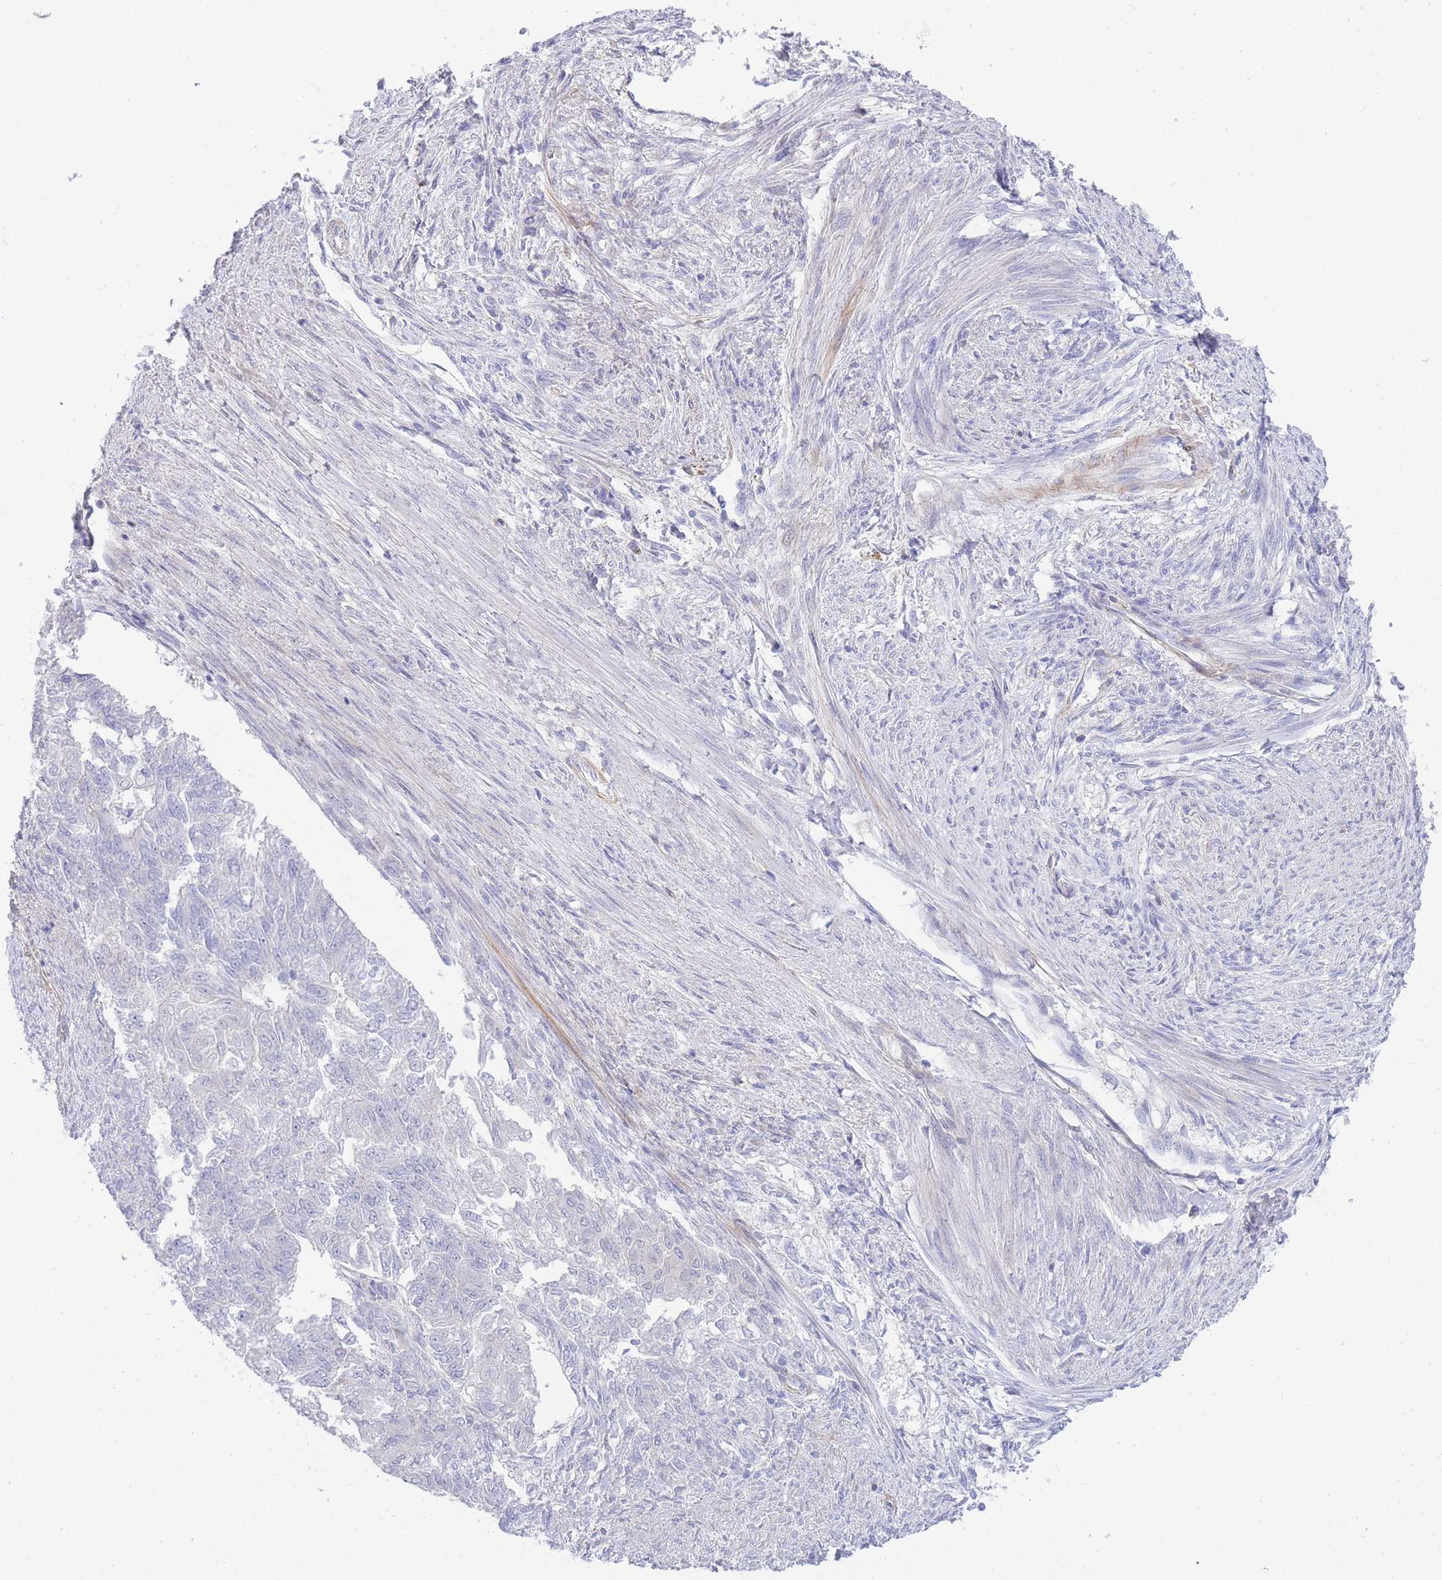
{"staining": {"intensity": "negative", "quantity": "none", "location": "none"}, "tissue": "endometrial cancer", "cell_type": "Tumor cells", "image_type": "cancer", "snomed": [{"axis": "morphology", "description": "Adenocarcinoma, NOS"}, {"axis": "topography", "description": "Endometrium"}], "caption": "A high-resolution micrograph shows IHC staining of endometrial adenocarcinoma, which reveals no significant expression in tumor cells. Brightfield microscopy of IHC stained with DAB (brown) and hematoxylin (blue), captured at high magnification.", "gene": "FBN3", "patient": {"sex": "female", "age": 32}}